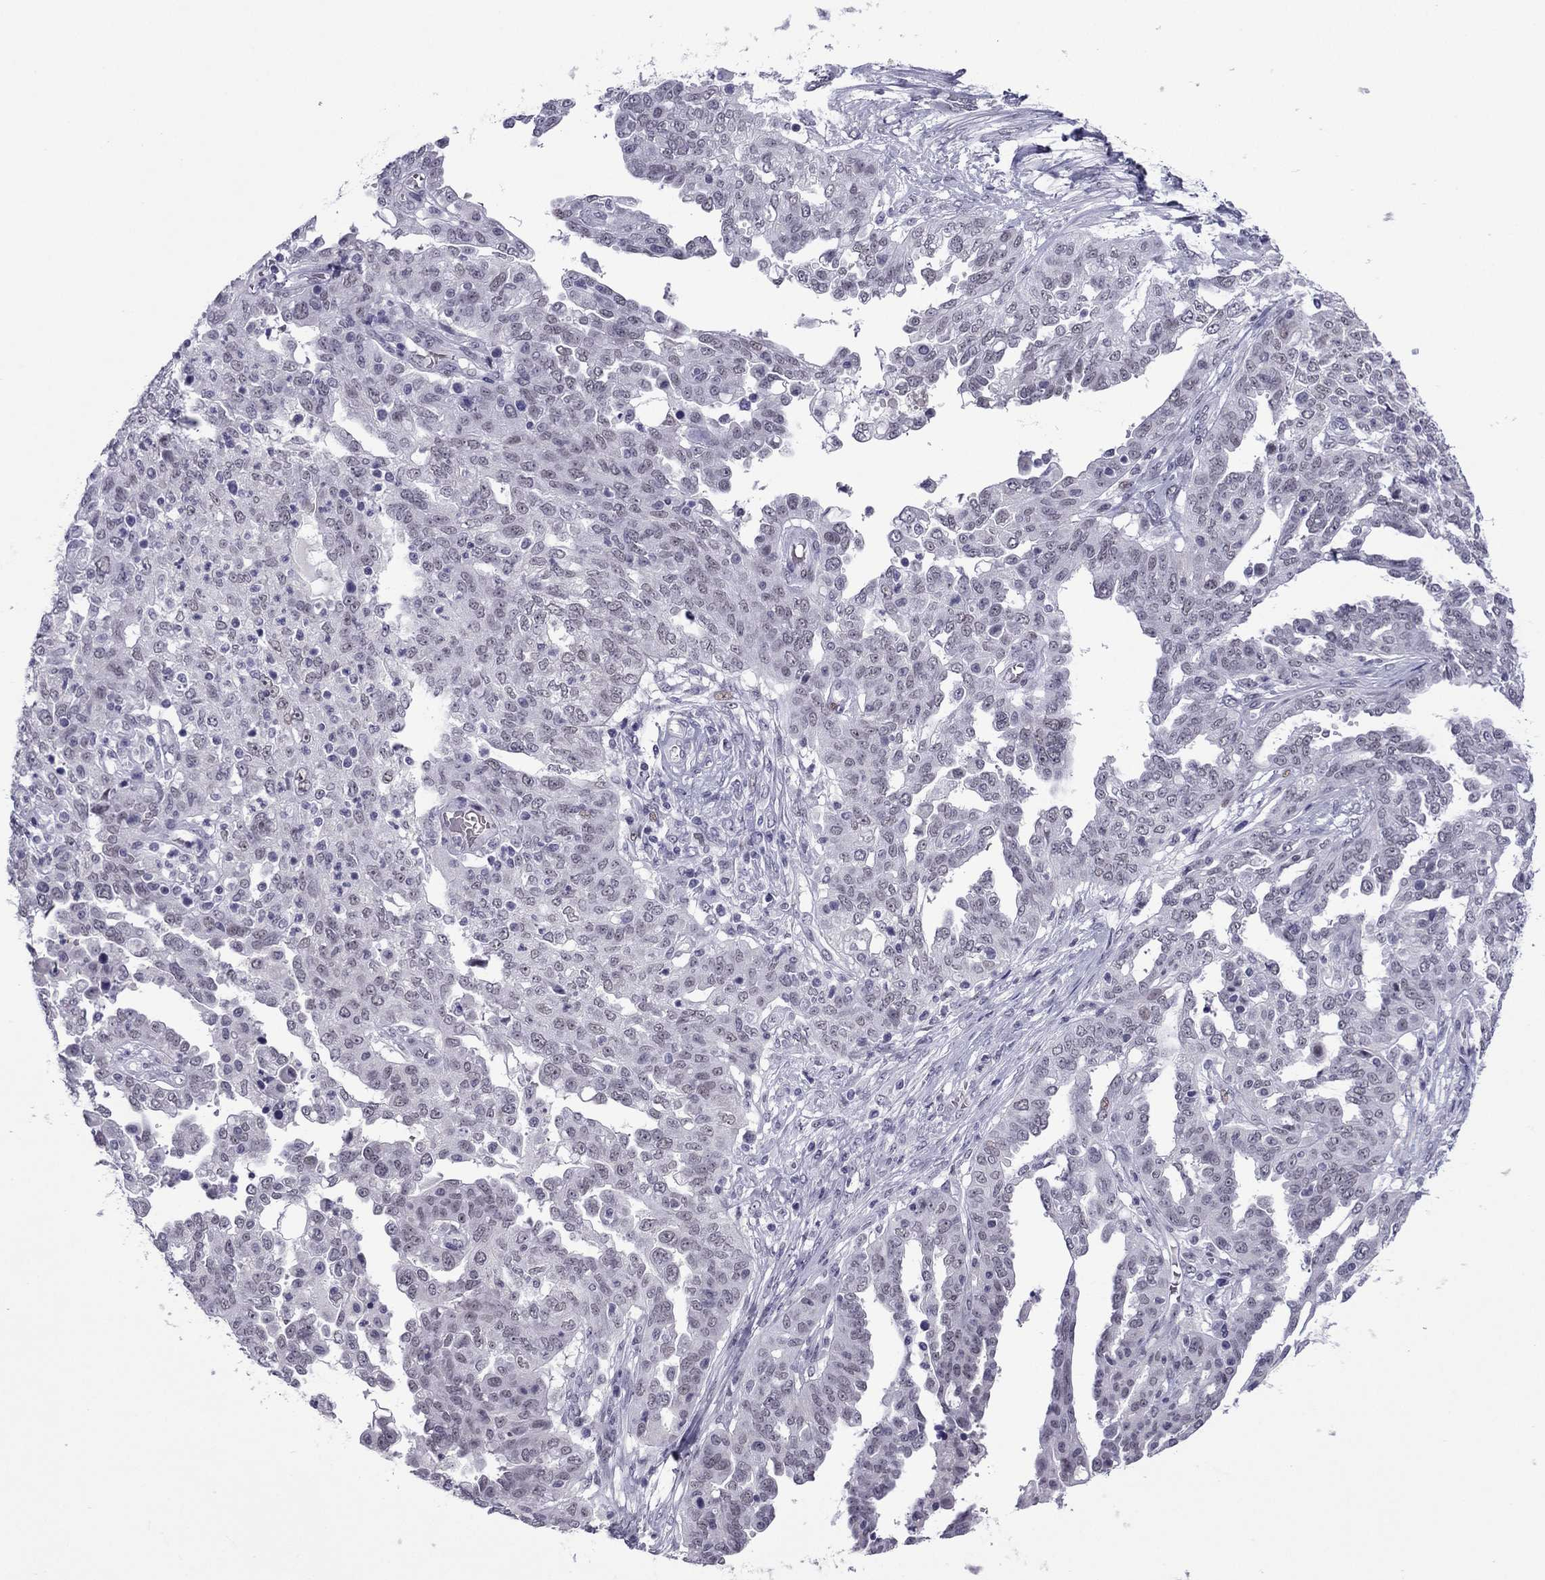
{"staining": {"intensity": "negative", "quantity": "none", "location": "none"}, "tissue": "ovarian cancer", "cell_type": "Tumor cells", "image_type": "cancer", "snomed": [{"axis": "morphology", "description": "Cystadenocarcinoma, serous, NOS"}, {"axis": "topography", "description": "Ovary"}], "caption": "IHC image of human ovarian cancer stained for a protein (brown), which demonstrates no positivity in tumor cells.", "gene": "MYLK3", "patient": {"sex": "female", "age": 67}}